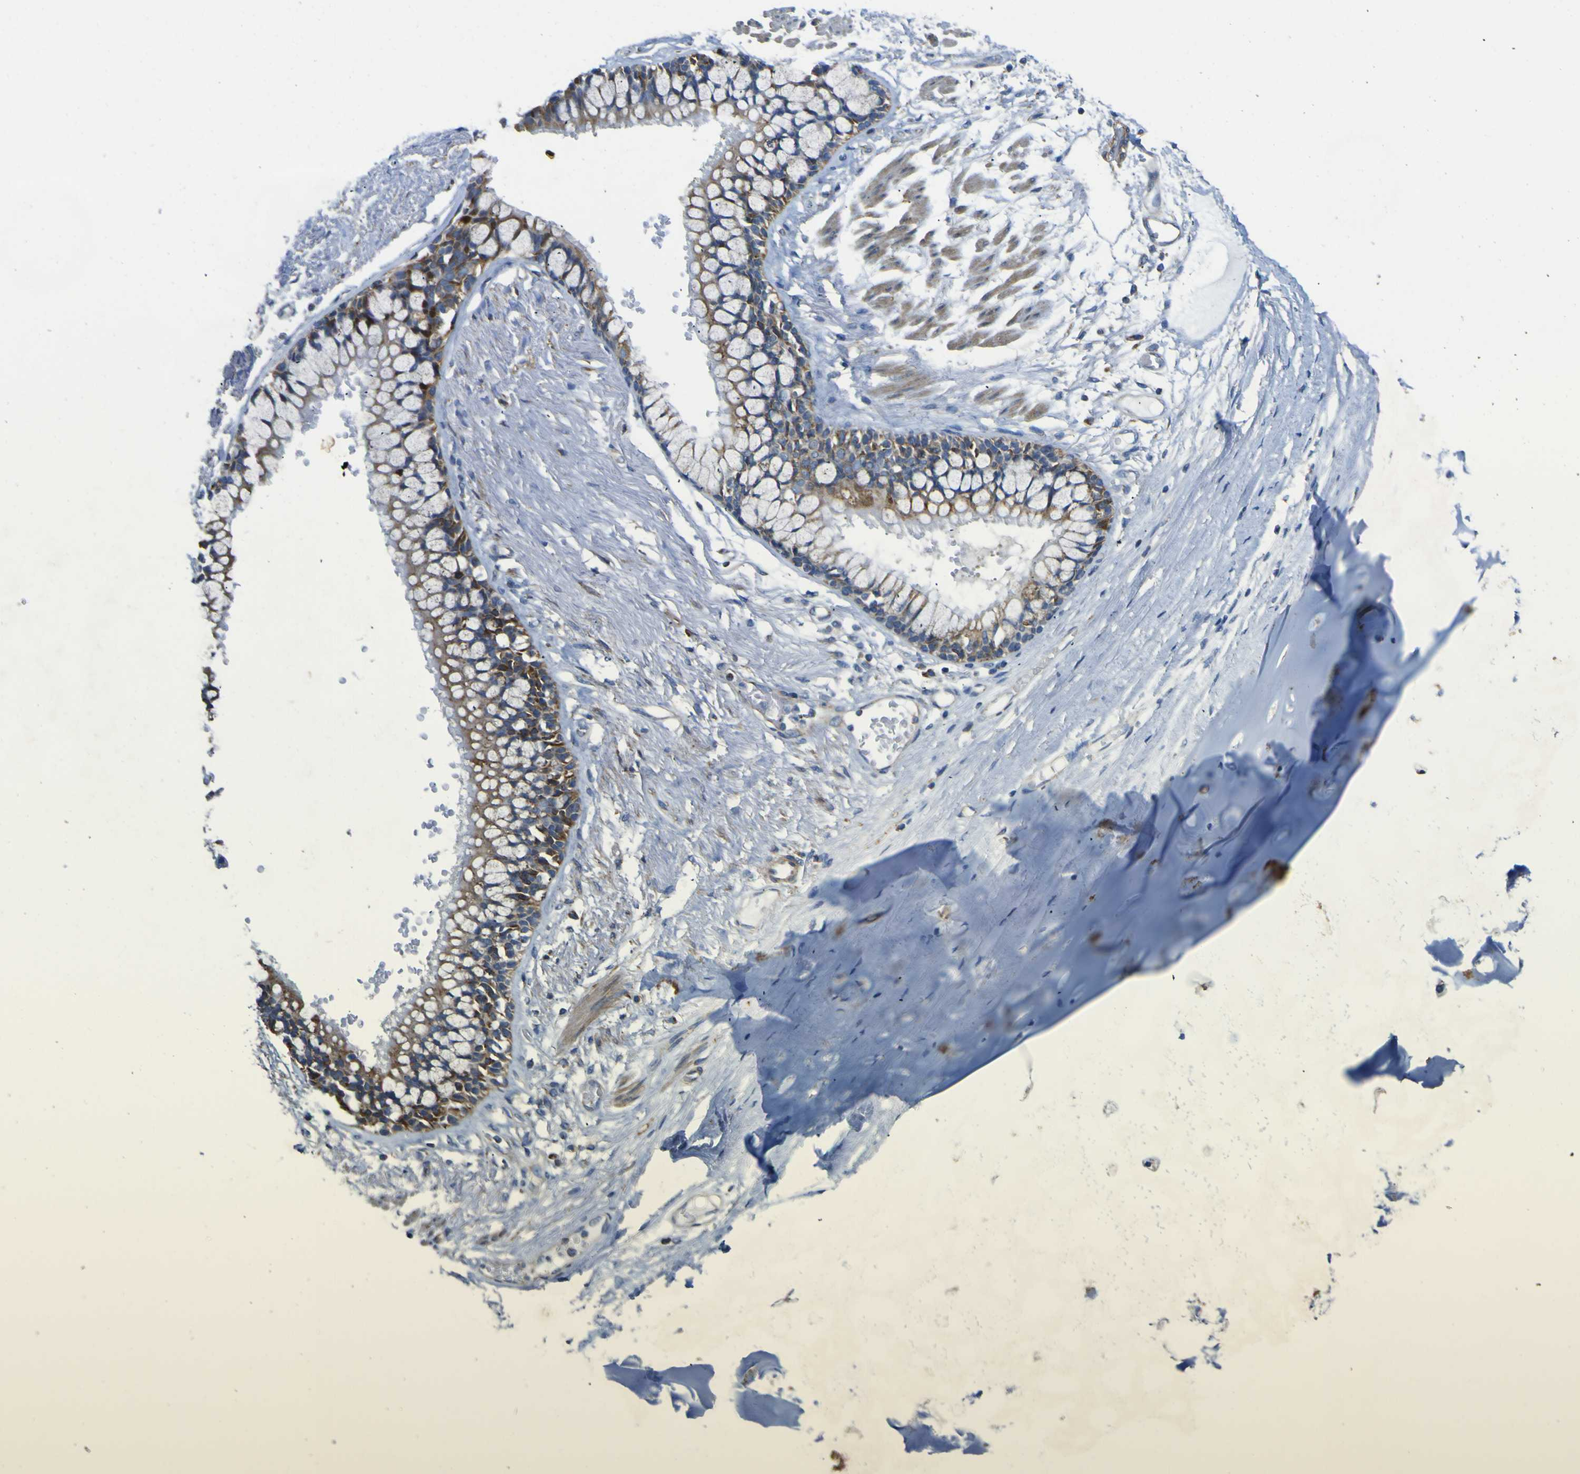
{"staining": {"intensity": "negative", "quantity": "none", "location": "none"}, "tissue": "adipose tissue", "cell_type": "Adipocytes", "image_type": "normal", "snomed": [{"axis": "morphology", "description": "Normal tissue, NOS"}, {"axis": "topography", "description": "Cartilage tissue"}, {"axis": "topography", "description": "Bronchus"}], "caption": "Benign adipose tissue was stained to show a protein in brown. There is no significant staining in adipocytes. Brightfield microscopy of immunohistochemistry (IHC) stained with DAB (3,3'-diaminobenzidine) (brown) and hematoxylin (blue), captured at high magnification.", "gene": "ALDH18A1", "patient": {"sex": "female", "age": 73}}